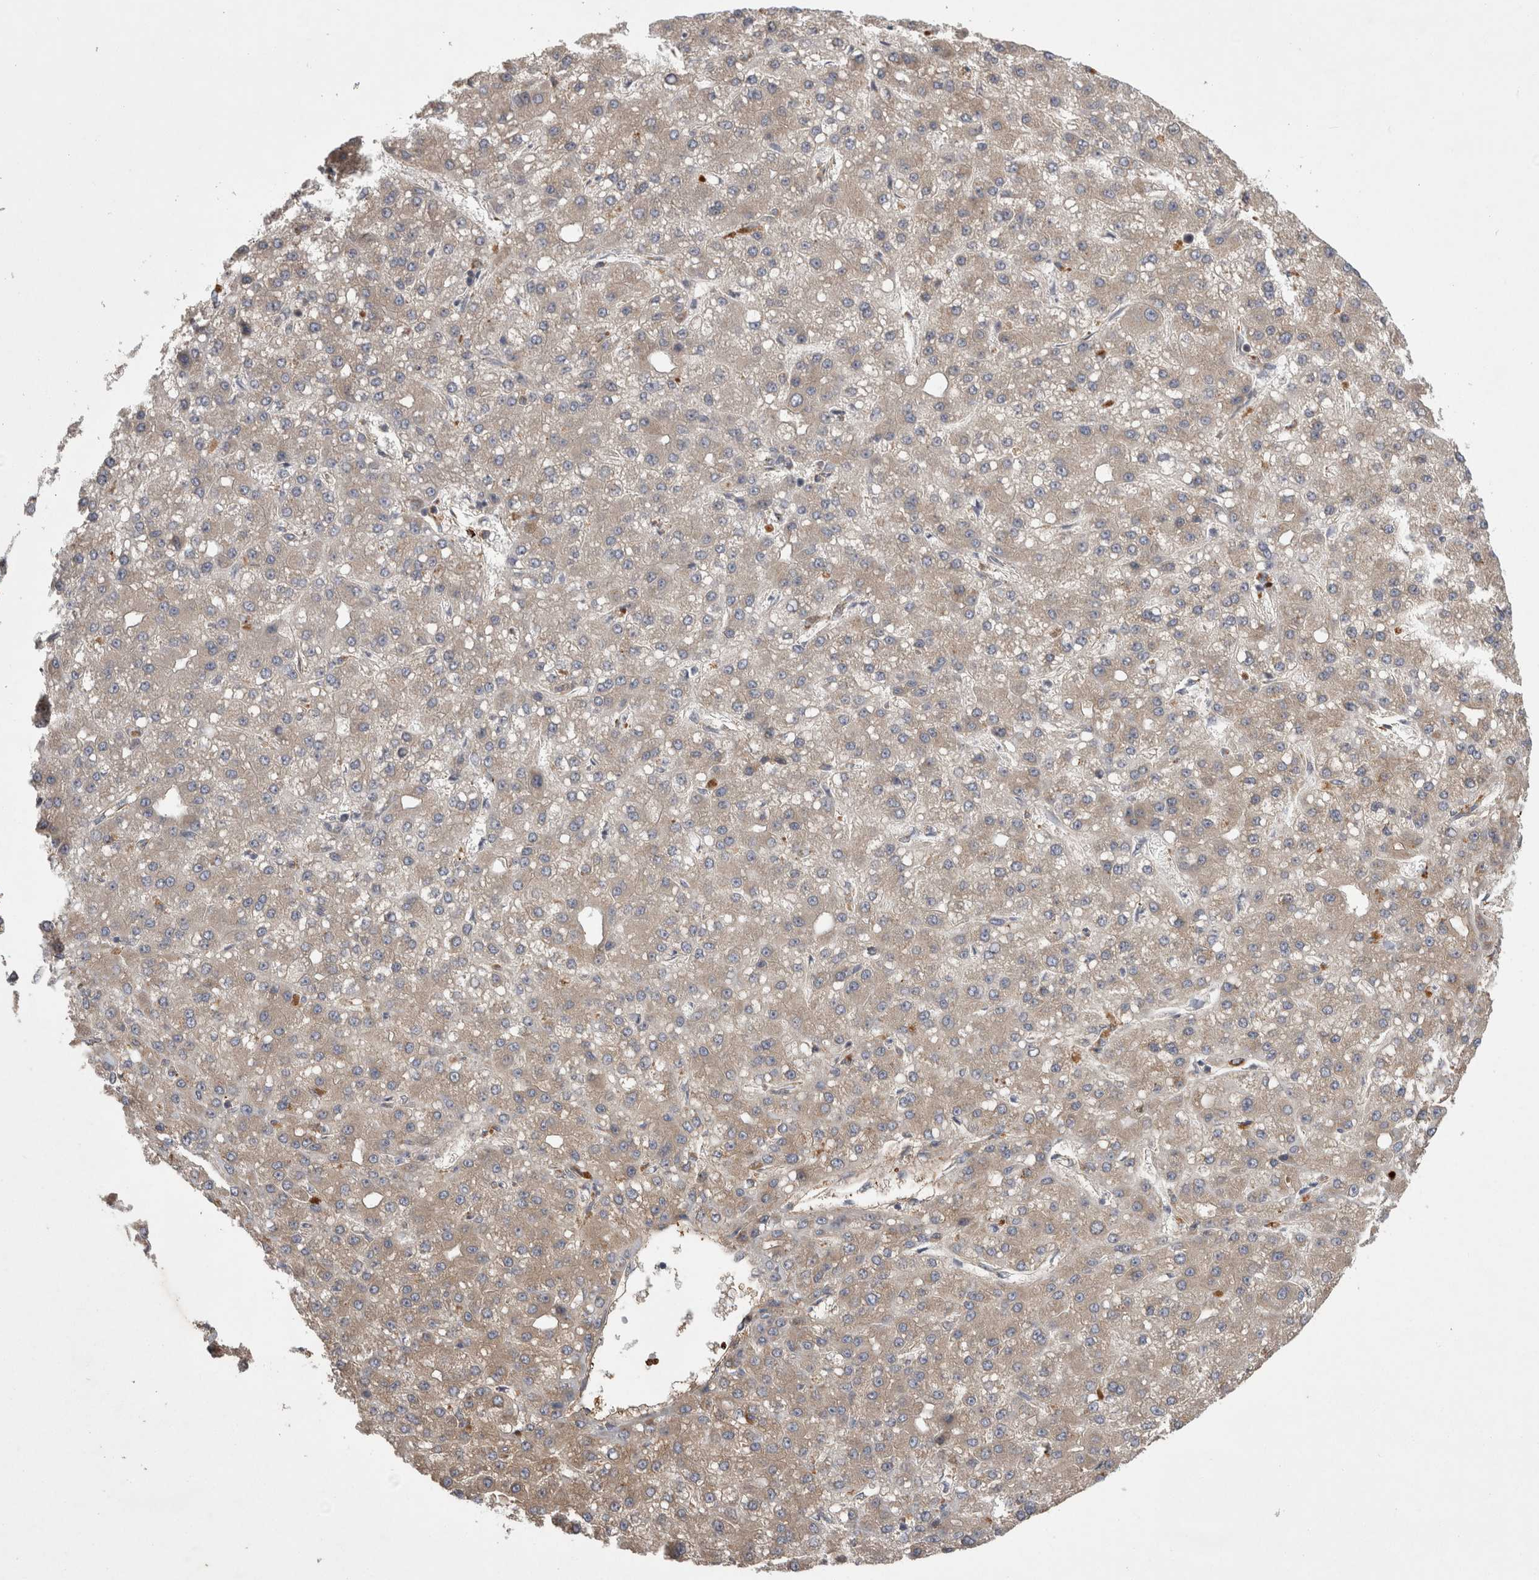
{"staining": {"intensity": "weak", "quantity": "<25%", "location": "cytoplasmic/membranous"}, "tissue": "liver cancer", "cell_type": "Tumor cells", "image_type": "cancer", "snomed": [{"axis": "morphology", "description": "Carcinoma, Hepatocellular, NOS"}, {"axis": "topography", "description": "Liver"}], "caption": "DAB (3,3'-diaminobenzidine) immunohistochemical staining of liver cancer reveals no significant expression in tumor cells.", "gene": "DARS2", "patient": {"sex": "male", "age": 67}}